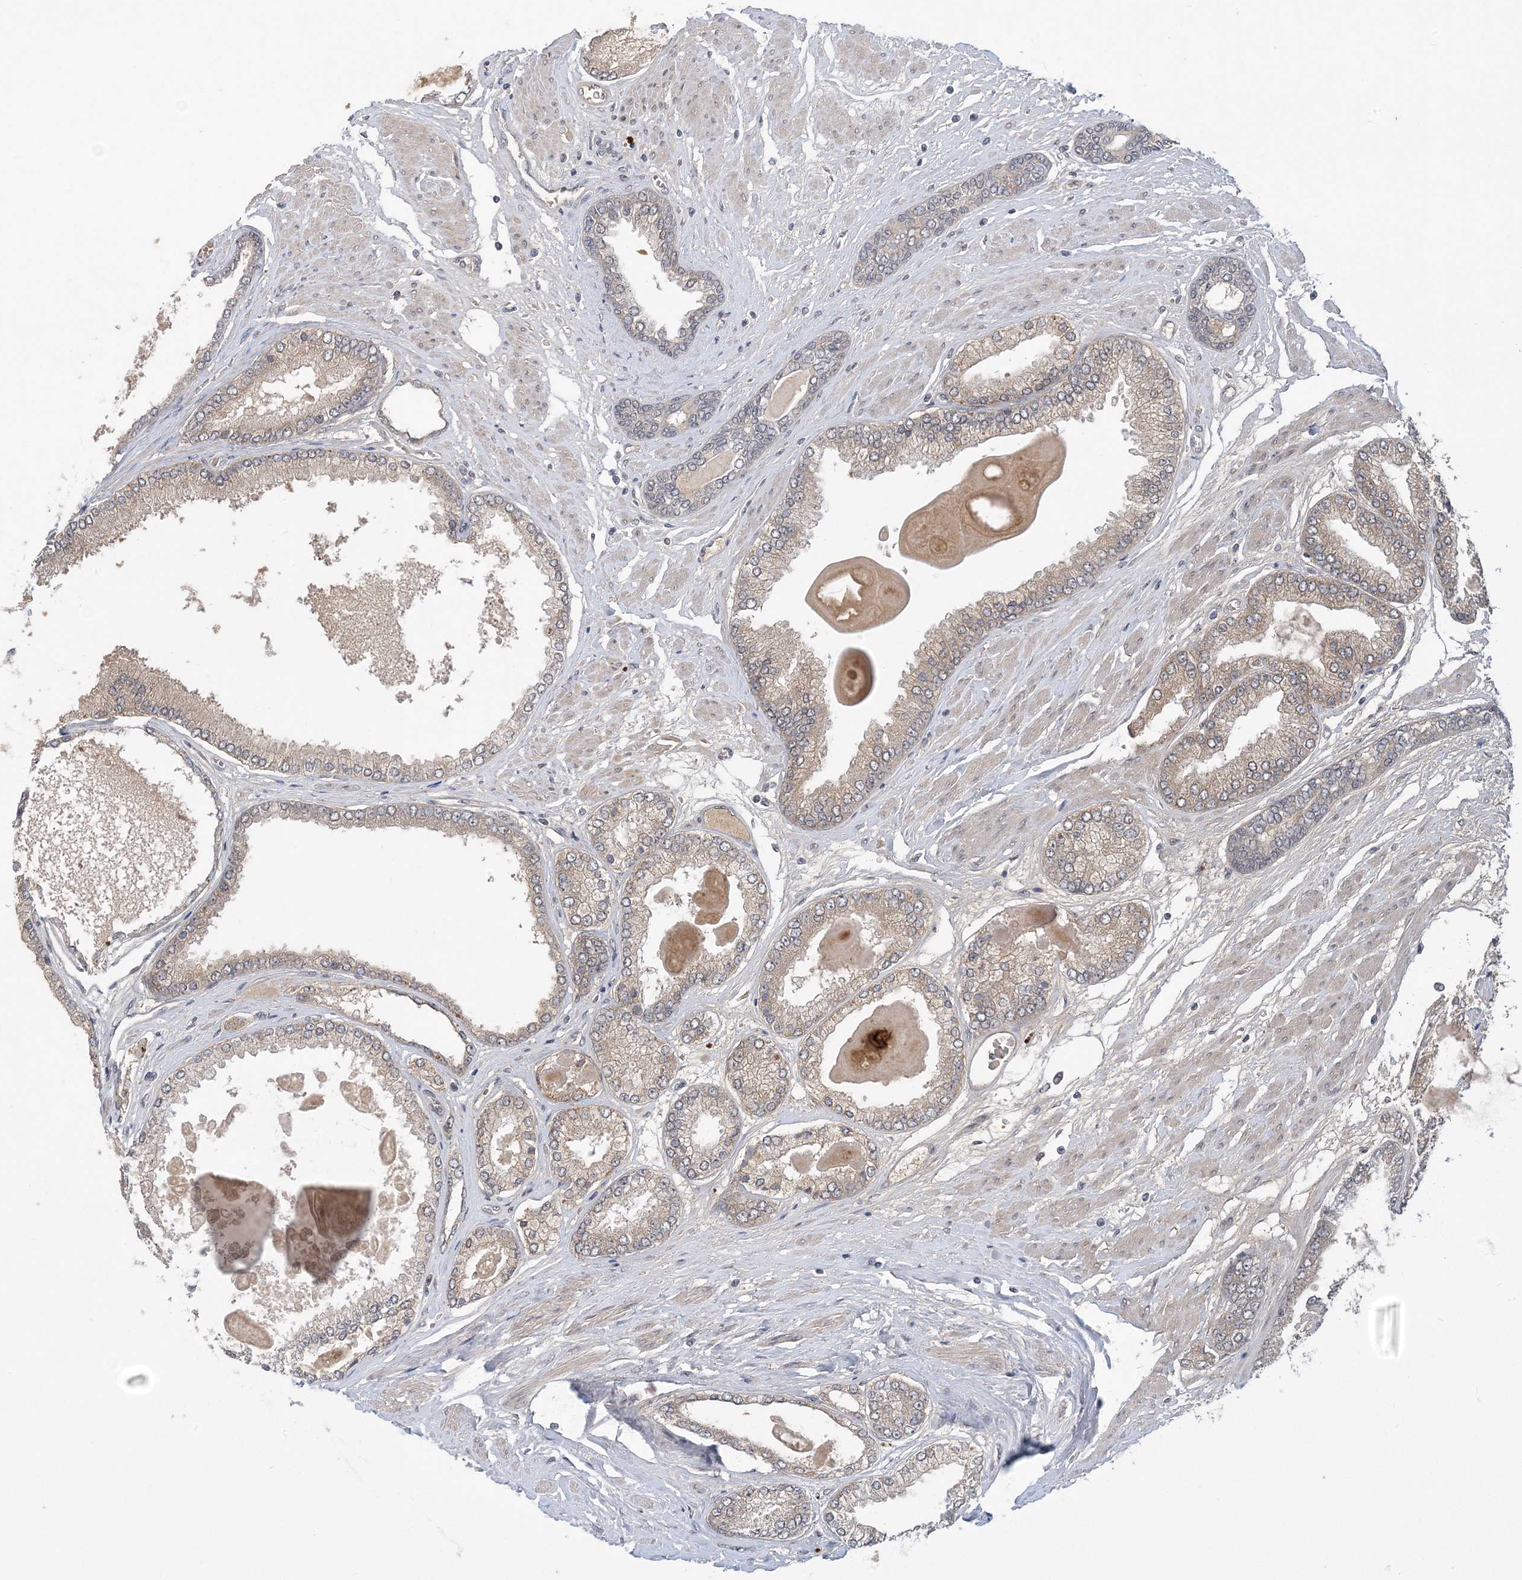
{"staining": {"intensity": "weak", "quantity": "25%-75%", "location": "cytoplasmic/membranous"}, "tissue": "prostate cancer", "cell_type": "Tumor cells", "image_type": "cancer", "snomed": [{"axis": "morphology", "description": "Adenocarcinoma, High grade"}, {"axis": "topography", "description": "Prostate"}], "caption": "Immunohistochemistry (IHC) of prostate cancer demonstrates low levels of weak cytoplasmic/membranous expression in about 25%-75% of tumor cells.", "gene": "ZBTB7A", "patient": {"sex": "male", "age": 59}}